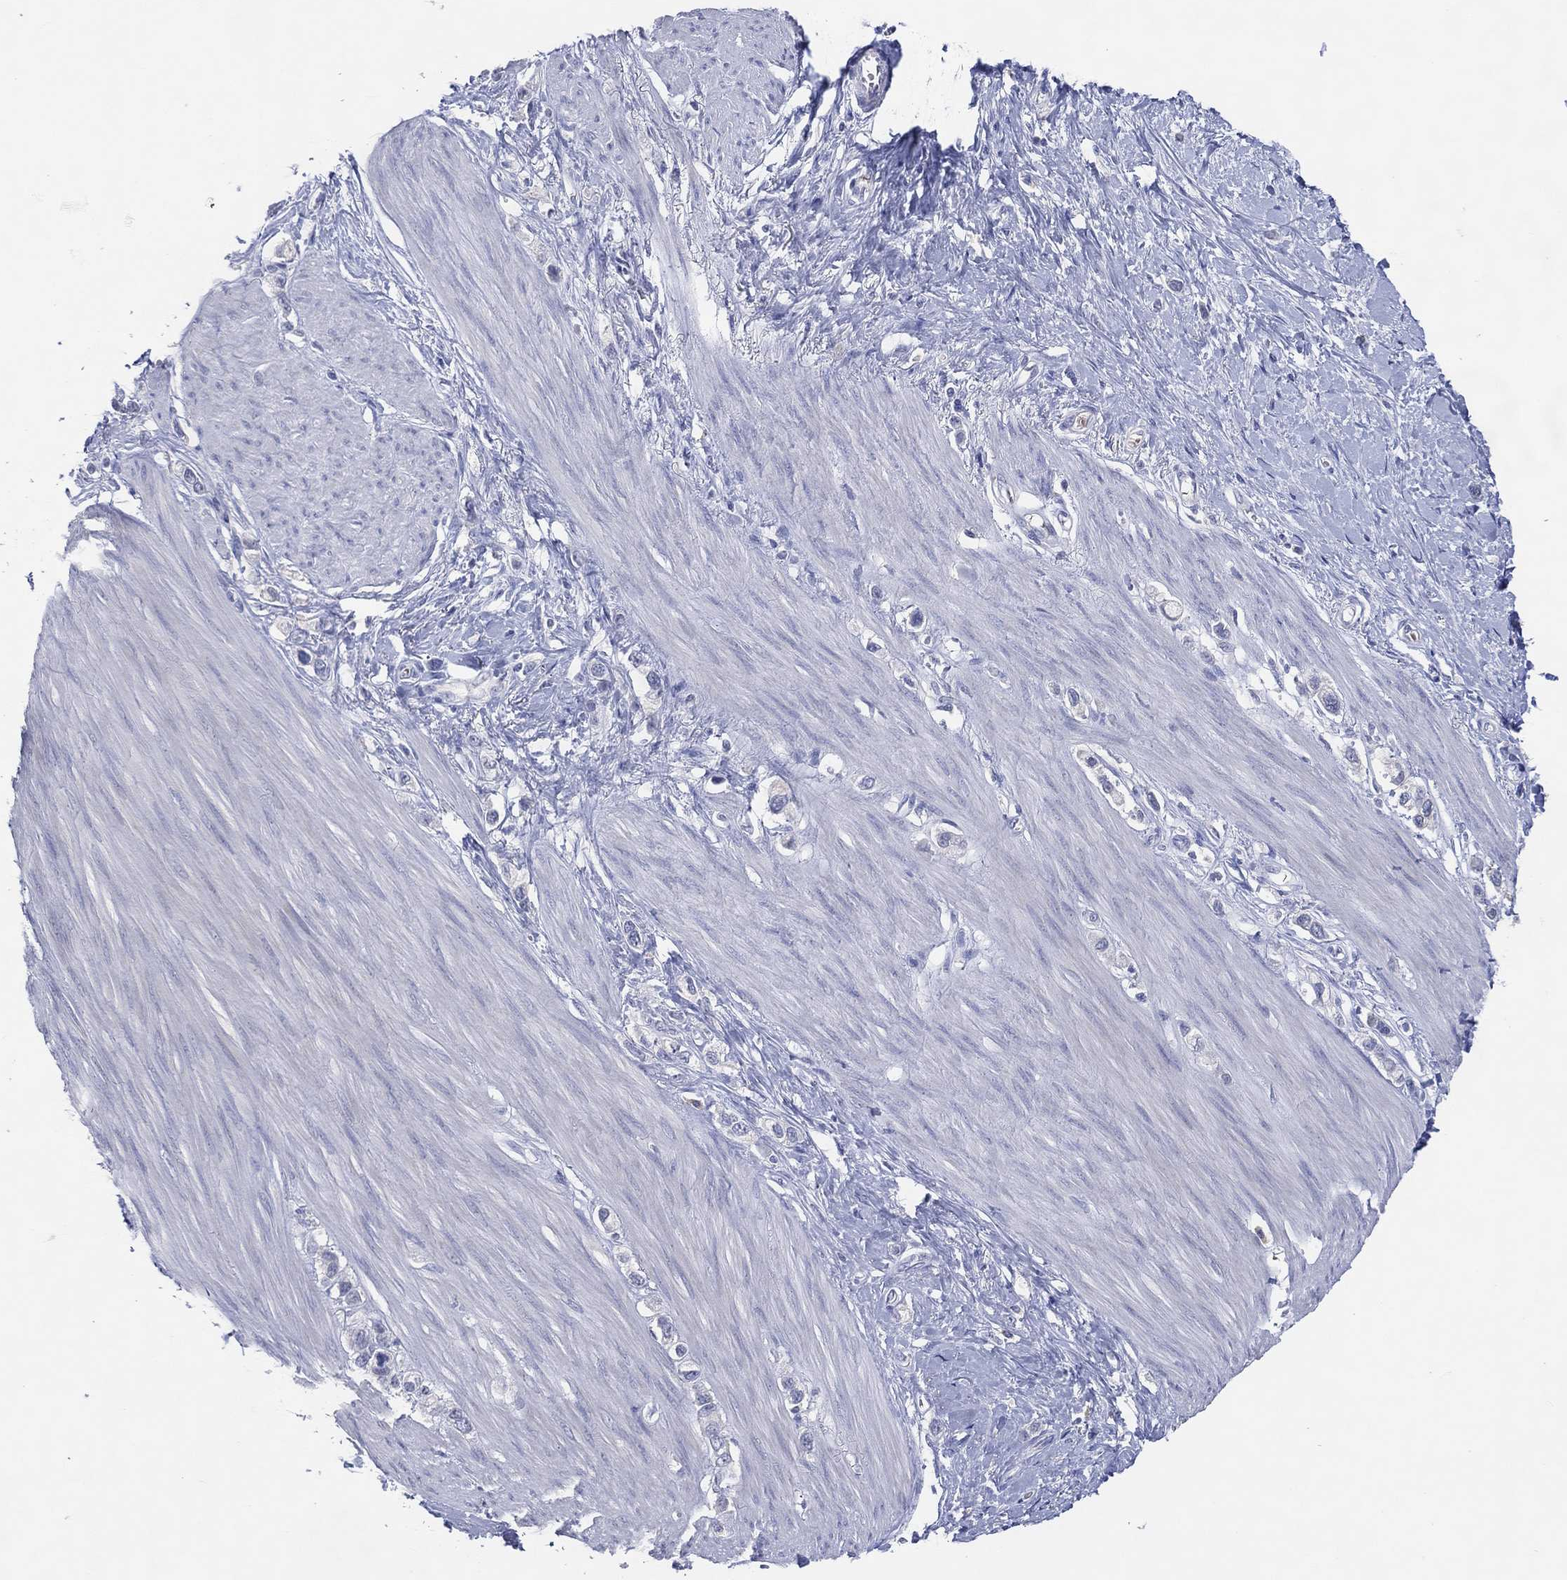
{"staining": {"intensity": "negative", "quantity": "none", "location": "none"}, "tissue": "stomach cancer", "cell_type": "Tumor cells", "image_type": "cancer", "snomed": [{"axis": "morphology", "description": "Normal tissue, NOS"}, {"axis": "morphology", "description": "Adenocarcinoma, NOS"}, {"axis": "morphology", "description": "Adenocarcinoma, High grade"}, {"axis": "topography", "description": "Stomach, upper"}, {"axis": "topography", "description": "Stomach"}], "caption": "Immunohistochemistry photomicrograph of stomach high-grade adenocarcinoma stained for a protein (brown), which displays no expression in tumor cells.", "gene": "DNAH6", "patient": {"sex": "female", "age": 65}}